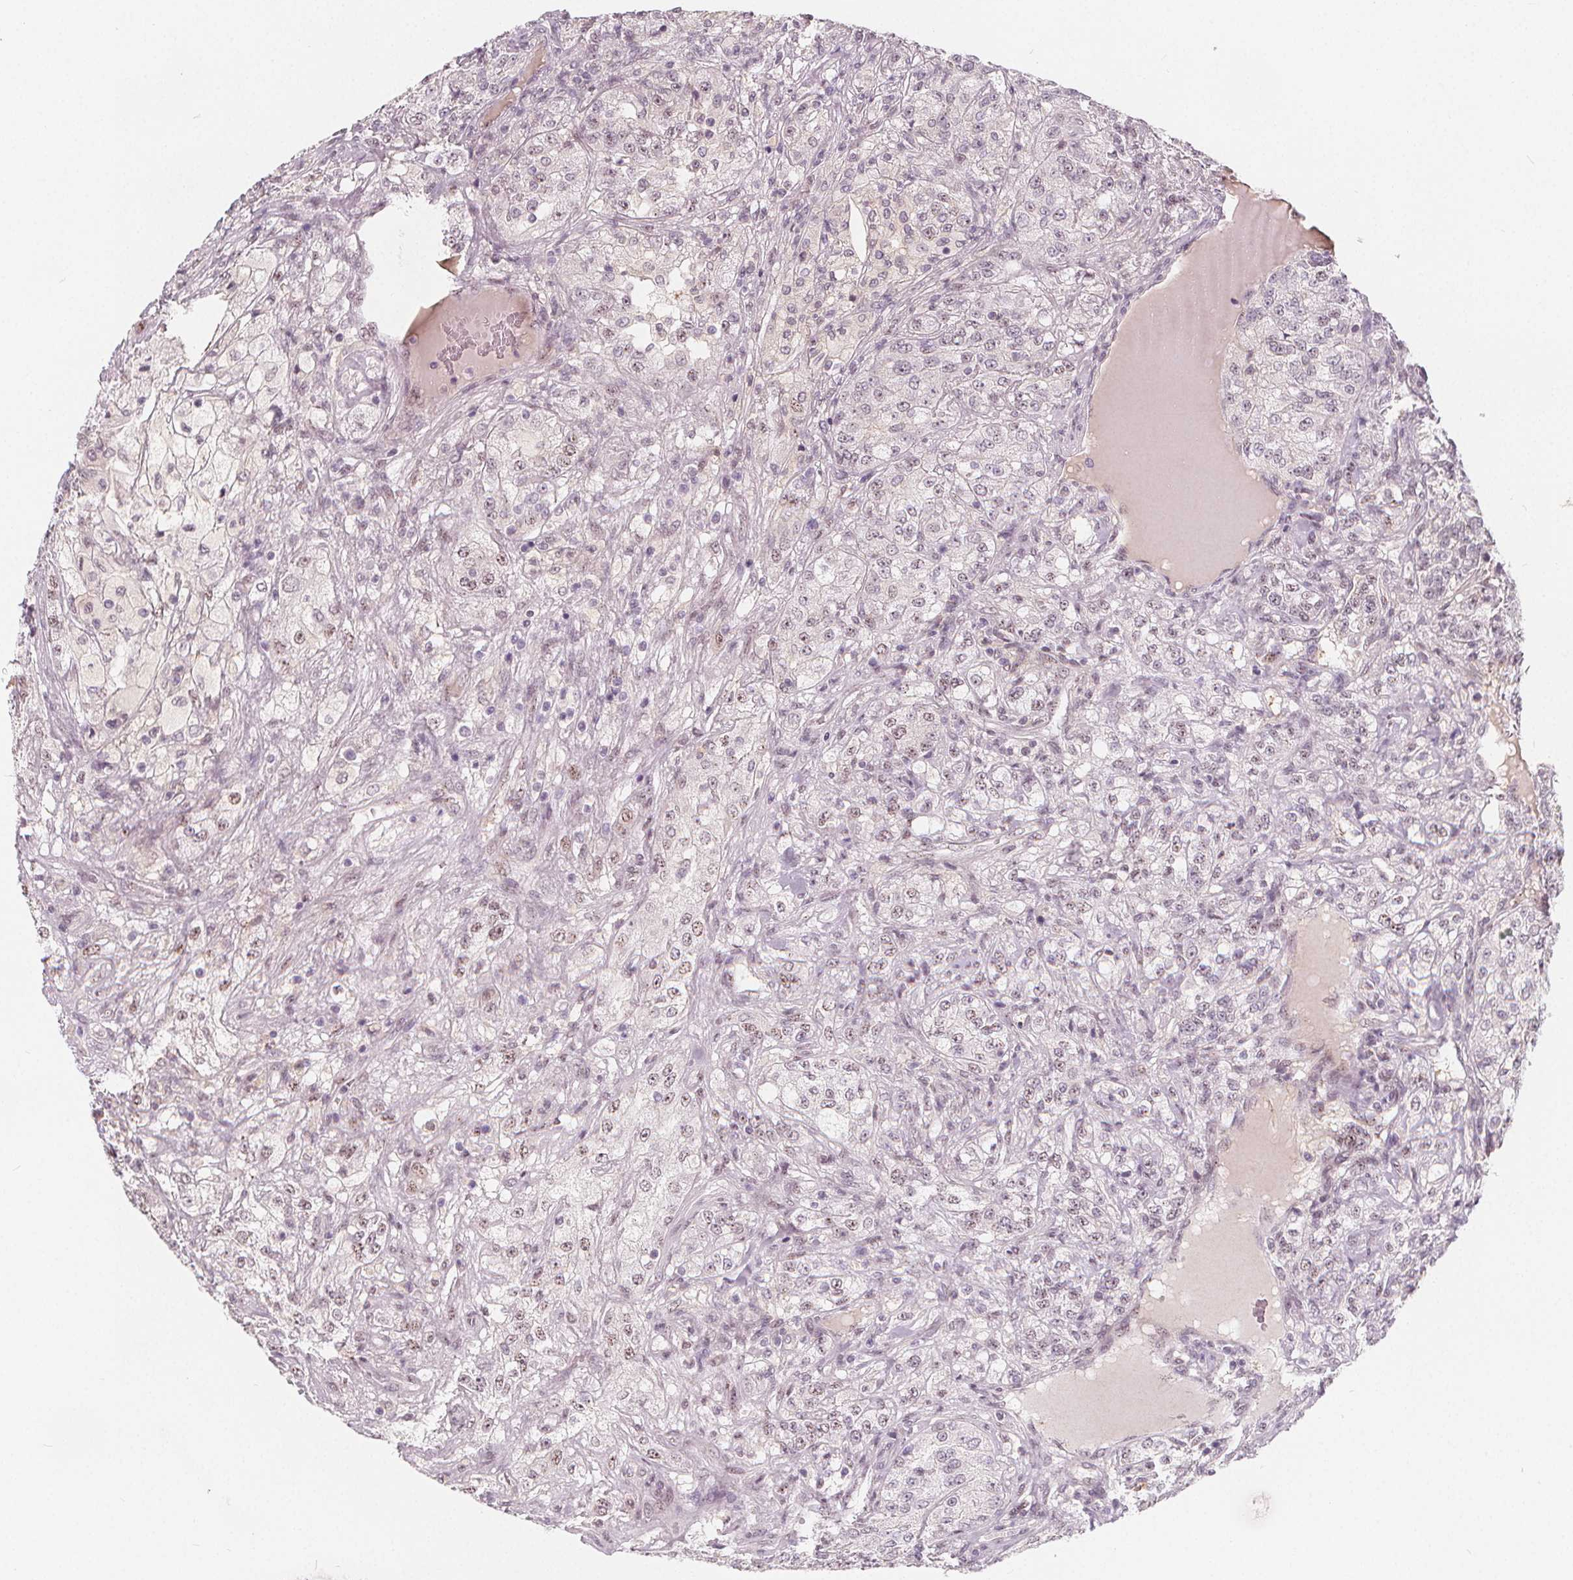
{"staining": {"intensity": "negative", "quantity": "none", "location": "none"}, "tissue": "renal cancer", "cell_type": "Tumor cells", "image_type": "cancer", "snomed": [{"axis": "morphology", "description": "Adenocarcinoma, NOS"}, {"axis": "topography", "description": "Kidney"}], "caption": "Image shows no protein expression in tumor cells of renal cancer (adenocarcinoma) tissue. (Immunohistochemistry (ihc), brightfield microscopy, high magnification).", "gene": "DRC3", "patient": {"sex": "female", "age": 63}}